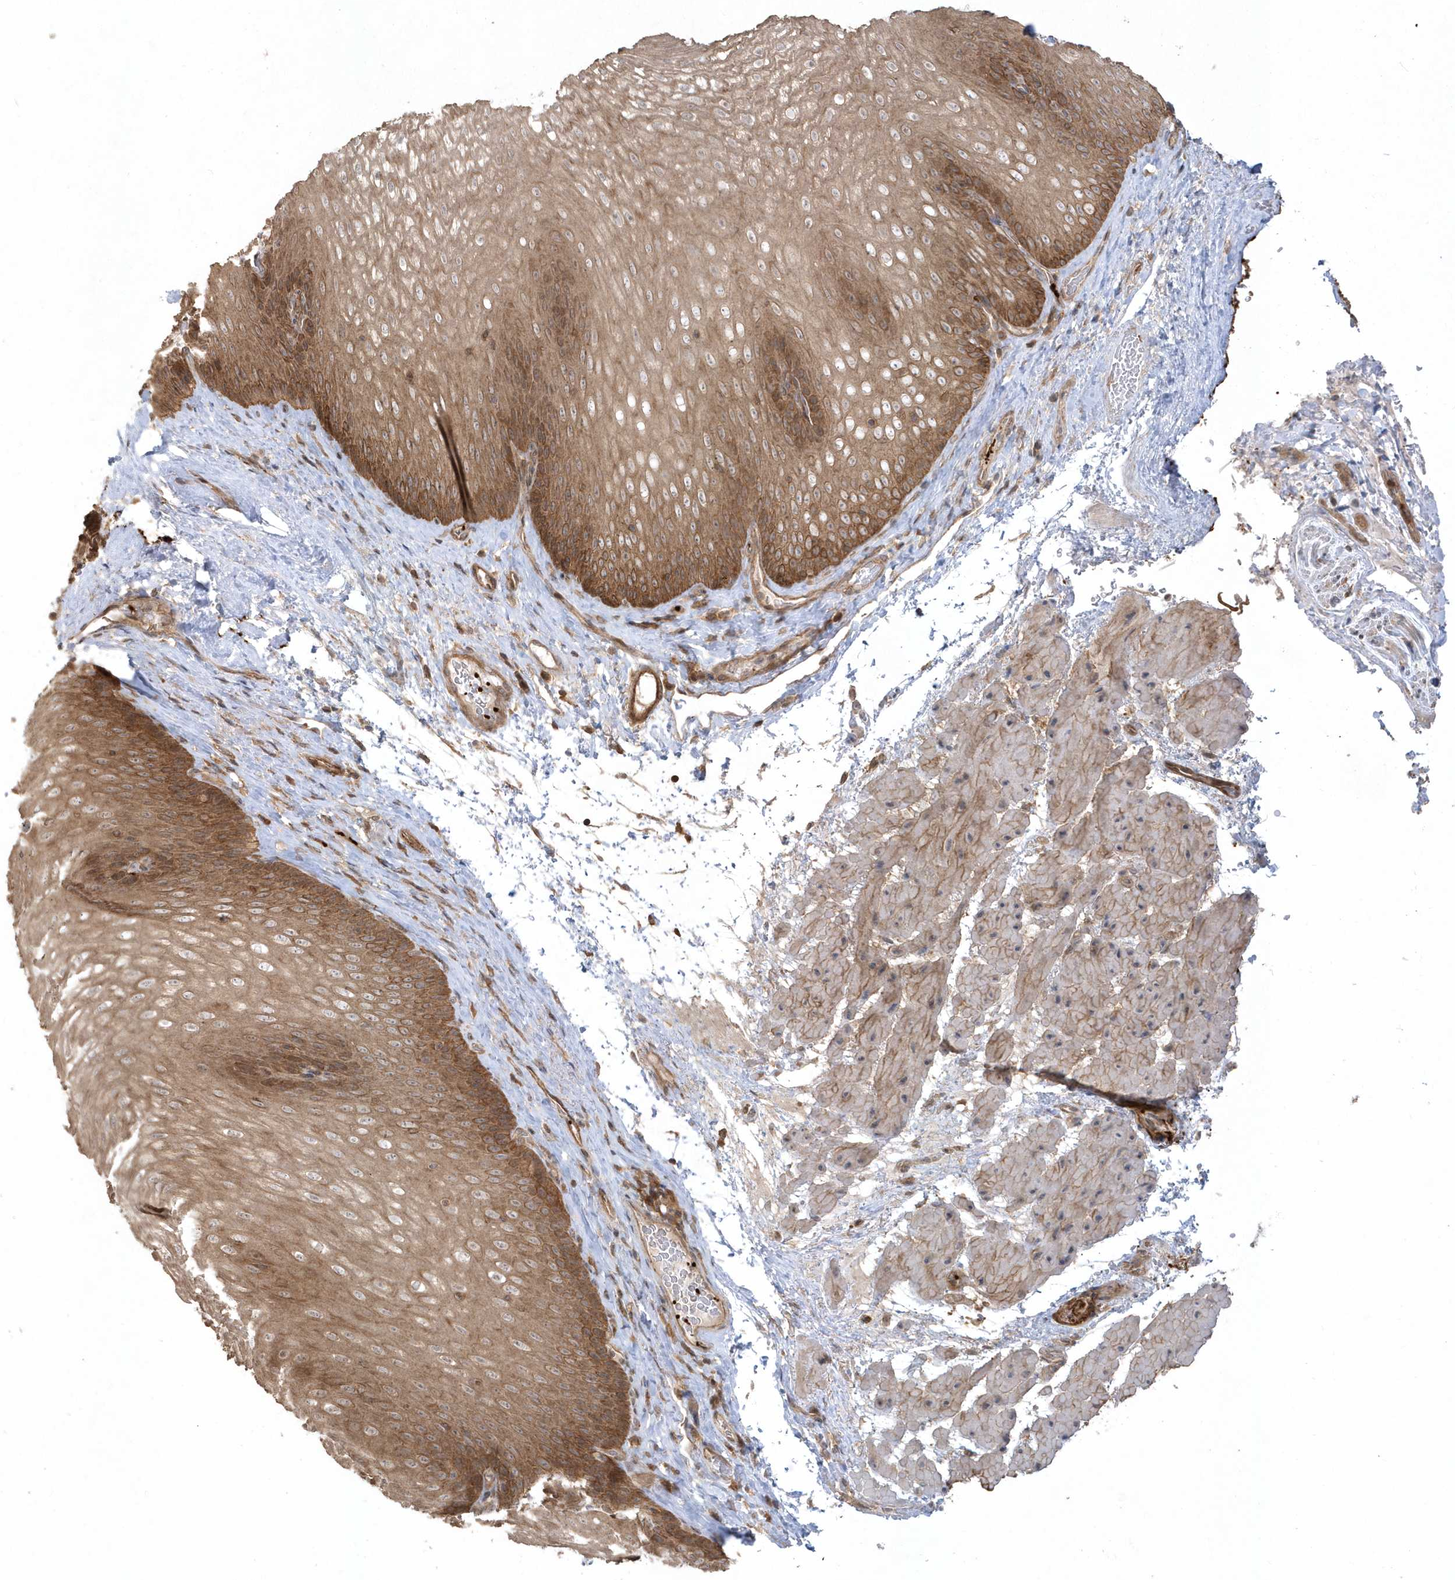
{"staining": {"intensity": "moderate", "quantity": ">75%", "location": "cytoplasmic/membranous"}, "tissue": "esophagus", "cell_type": "Squamous epithelial cells", "image_type": "normal", "snomed": [{"axis": "morphology", "description": "Normal tissue, NOS"}, {"axis": "topography", "description": "Esophagus"}], "caption": "Immunohistochemistry histopathology image of unremarkable esophagus stained for a protein (brown), which displays medium levels of moderate cytoplasmic/membranous expression in about >75% of squamous epithelial cells.", "gene": "ACYP1", "patient": {"sex": "female", "age": 66}}